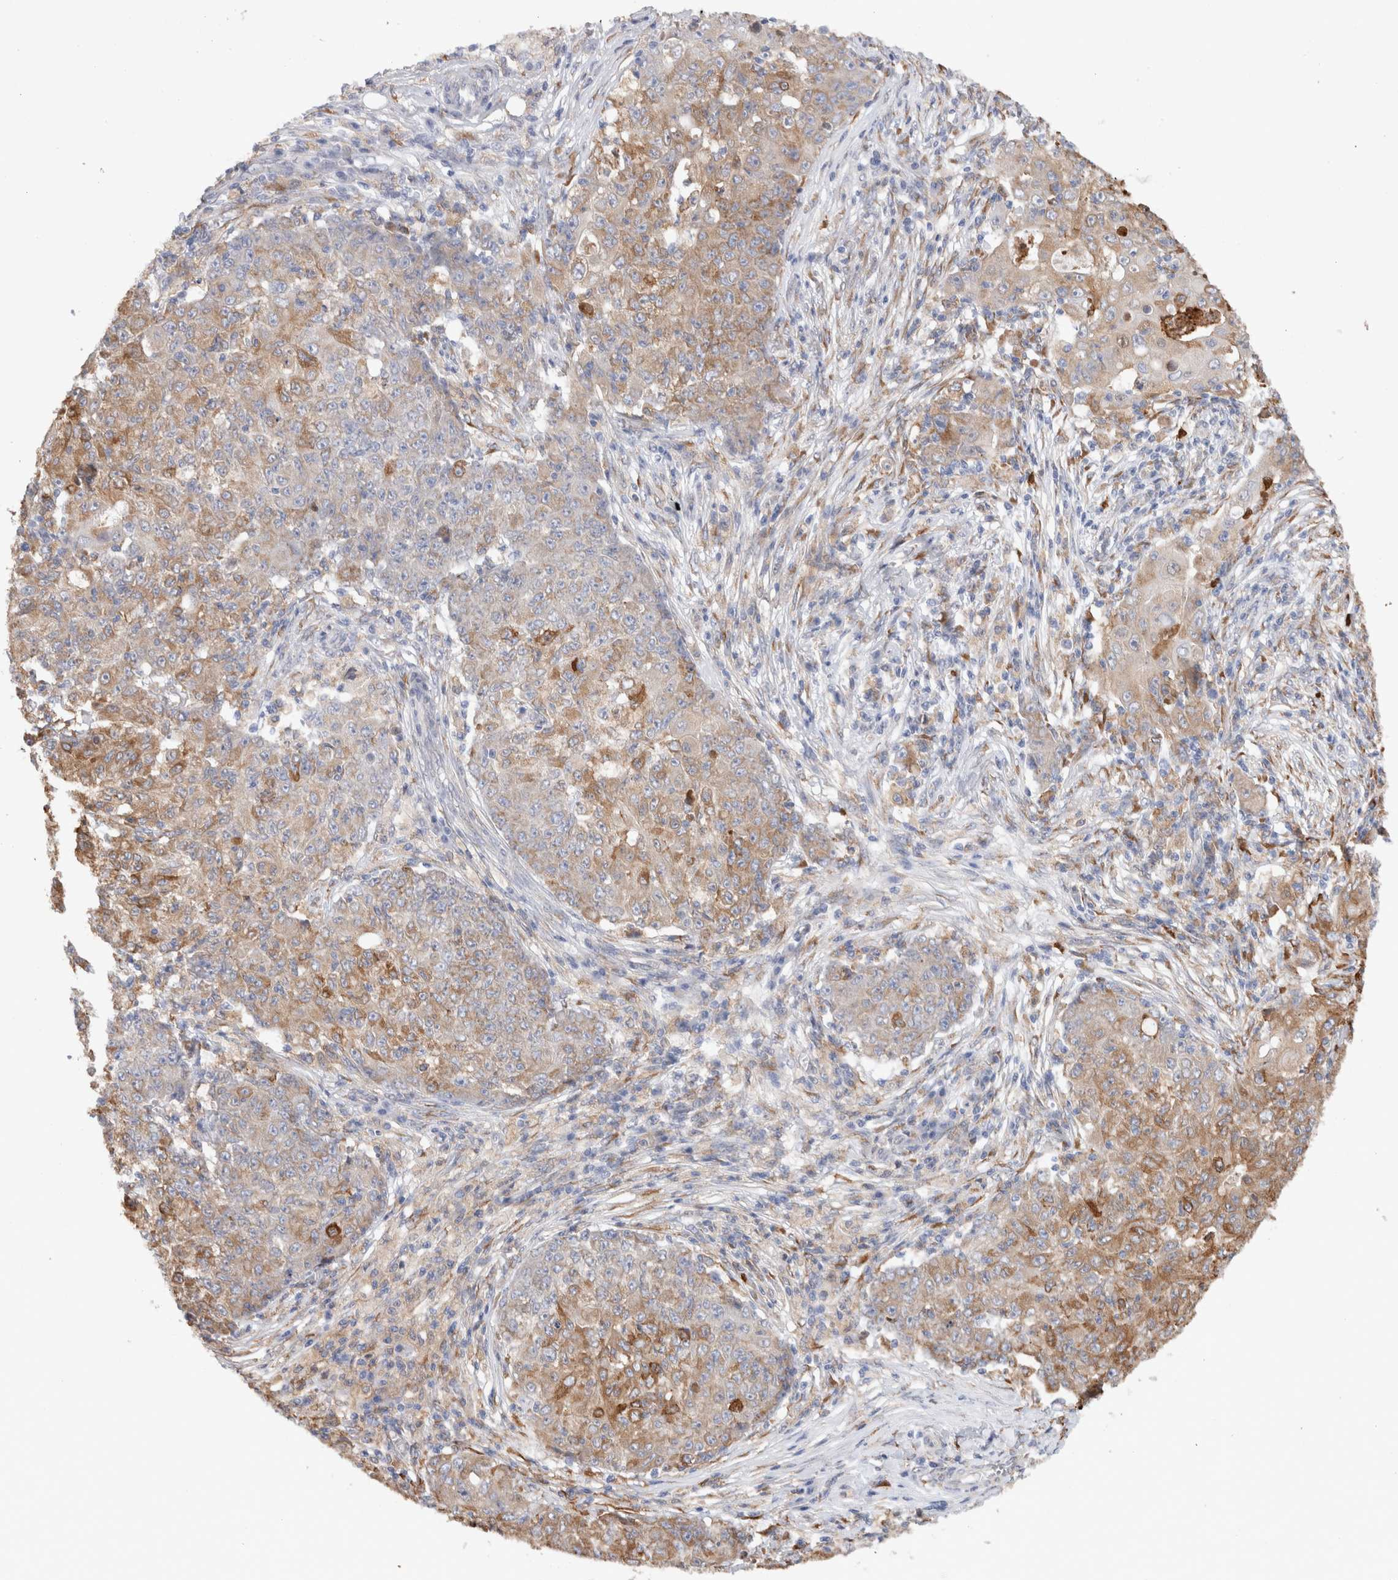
{"staining": {"intensity": "weak", "quantity": "25%-75%", "location": "cytoplasmic/membranous"}, "tissue": "ovarian cancer", "cell_type": "Tumor cells", "image_type": "cancer", "snomed": [{"axis": "morphology", "description": "Carcinoma, endometroid"}, {"axis": "topography", "description": "Ovary"}], "caption": "The immunohistochemical stain labels weak cytoplasmic/membranous positivity in tumor cells of ovarian cancer tissue.", "gene": "P4HA1", "patient": {"sex": "female", "age": 42}}